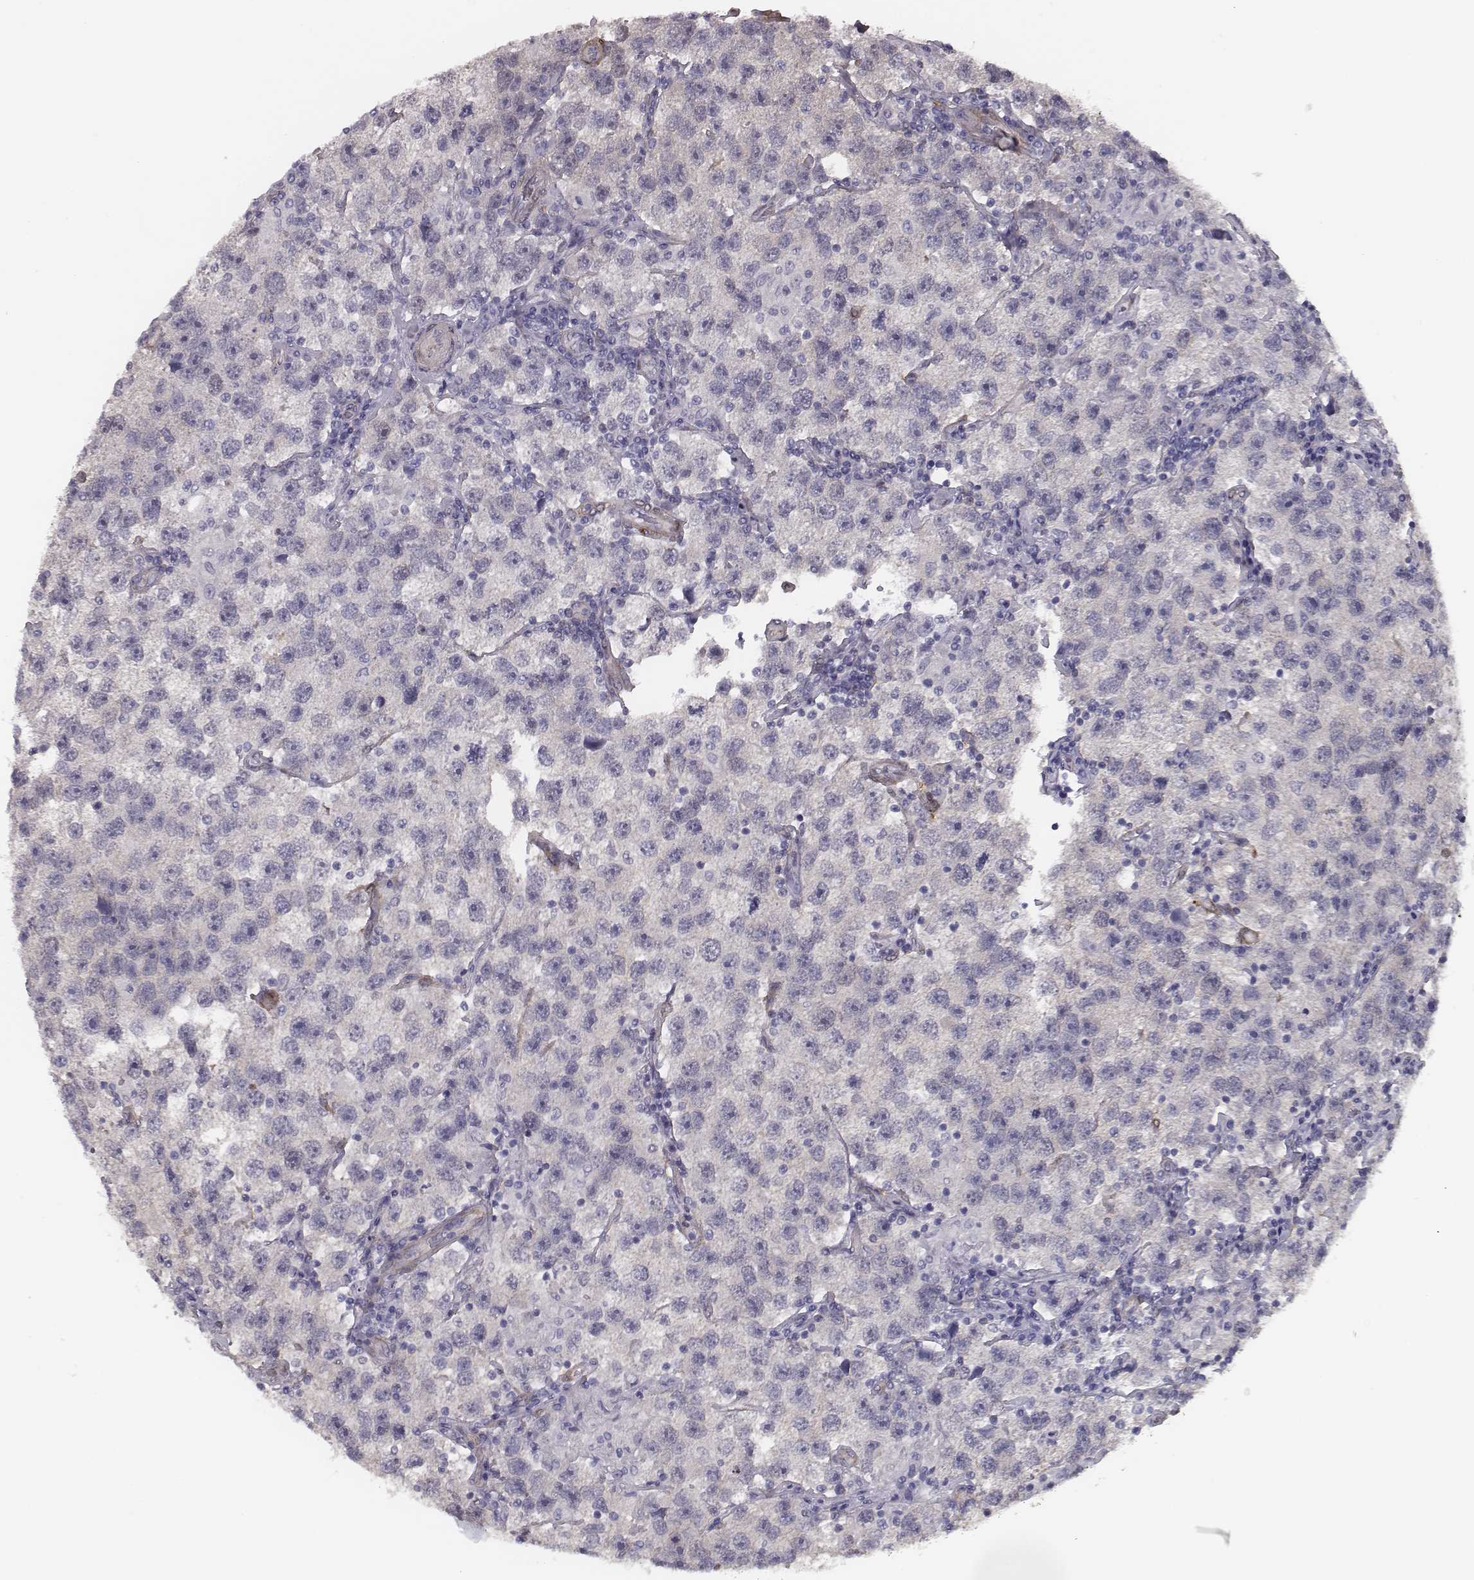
{"staining": {"intensity": "negative", "quantity": "none", "location": "none"}, "tissue": "testis cancer", "cell_type": "Tumor cells", "image_type": "cancer", "snomed": [{"axis": "morphology", "description": "Seminoma, NOS"}, {"axis": "topography", "description": "Testis"}], "caption": "A high-resolution histopathology image shows IHC staining of testis seminoma, which exhibits no significant positivity in tumor cells.", "gene": "ISYNA1", "patient": {"sex": "male", "age": 26}}